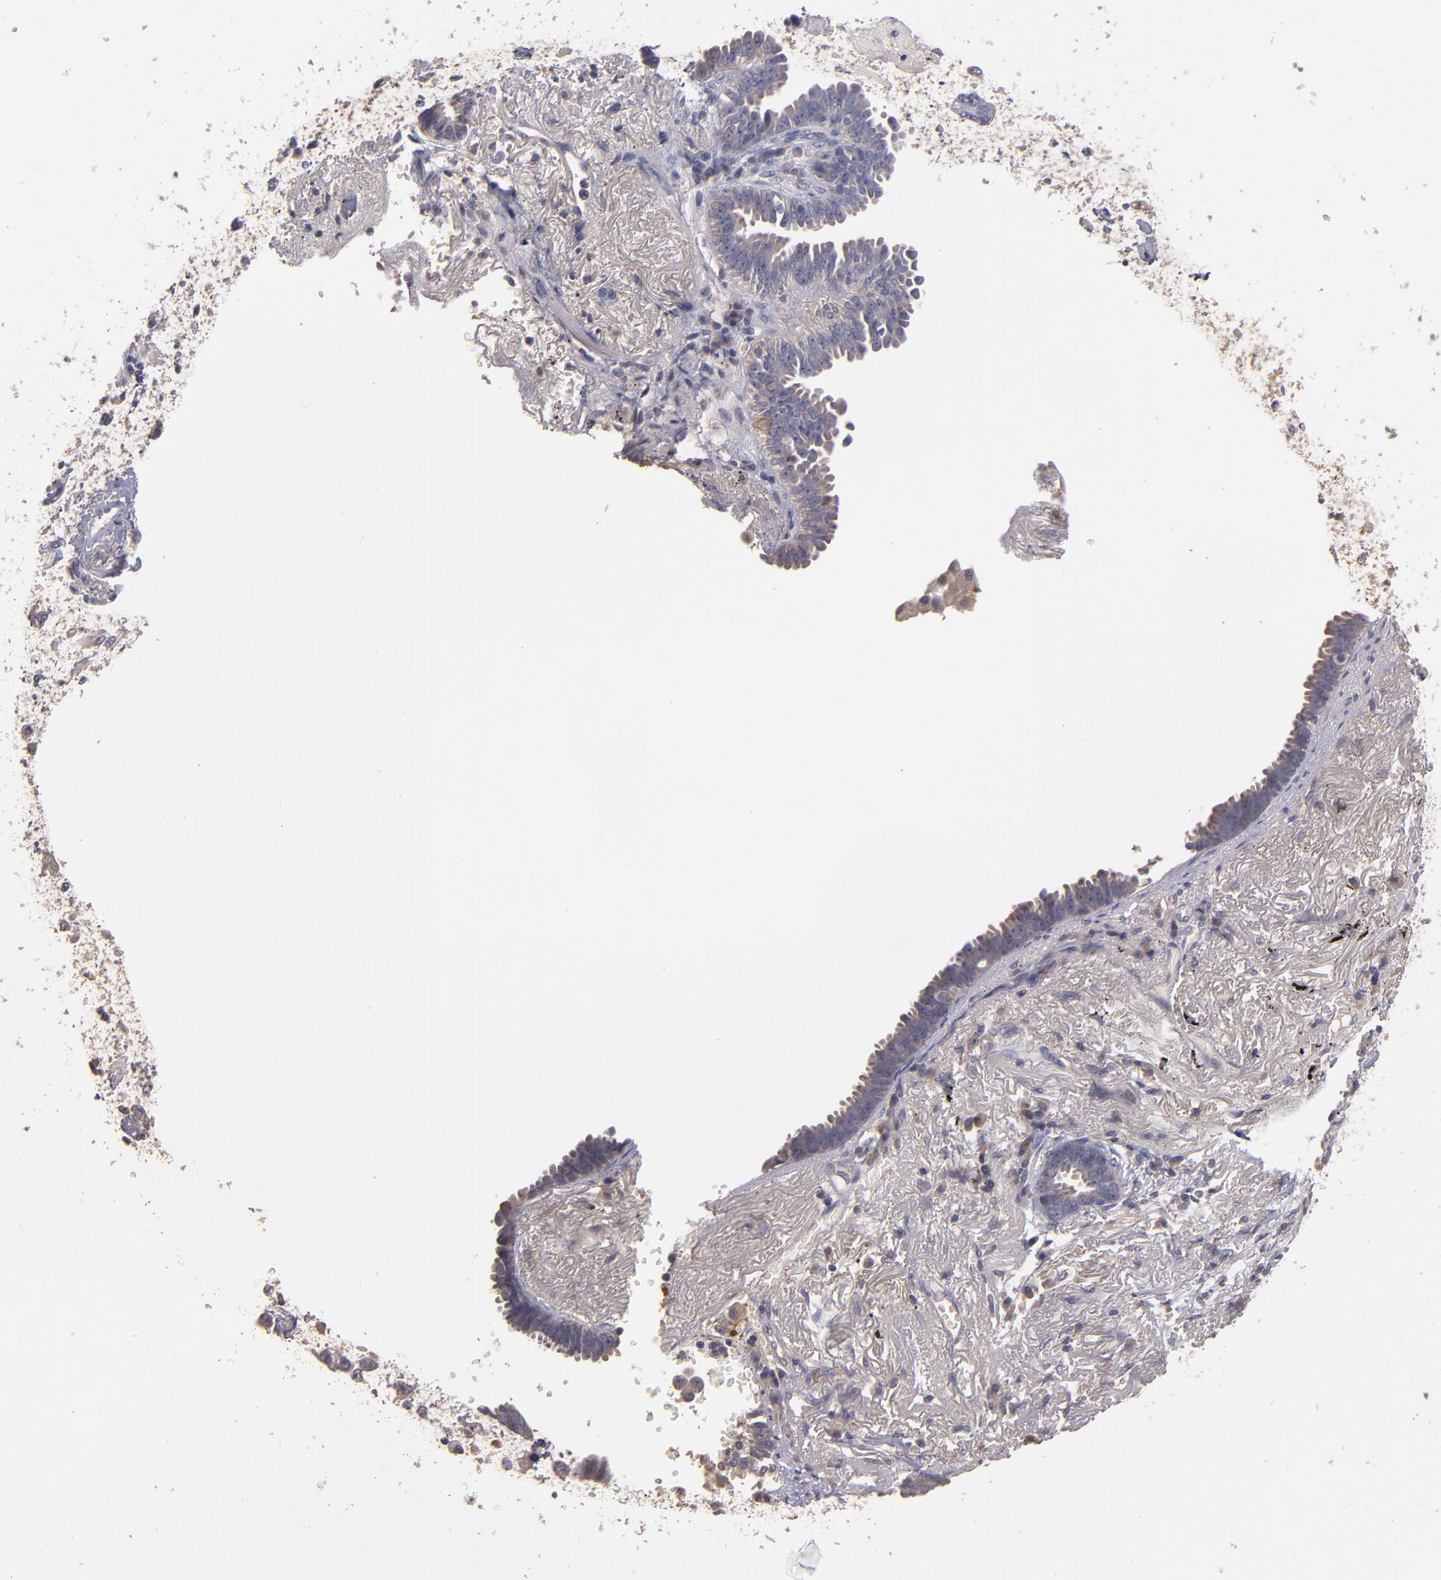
{"staining": {"intensity": "moderate", "quantity": "<25%", "location": "cytoplasmic/membranous"}, "tissue": "lung cancer", "cell_type": "Tumor cells", "image_type": "cancer", "snomed": [{"axis": "morphology", "description": "Adenocarcinoma, NOS"}, {"axis": "topography", "description": "Lung"}], "caption": "Immunohistochemistry (IHC) (DAB (3,3'-diaminobenzidine)) staining of adenocarcinoma (lung) exhibits moderate cytoplasmic/membranous protein positivity in approximately <25% of tumor cells. The staining was performed using DAB to visualize the protein expression in brown, while the nuclei were stained in blue with hematoxylin (Magnification: 20x).", "gene": "GNAZ", "patient": {"sex": "female", "age": 64}}